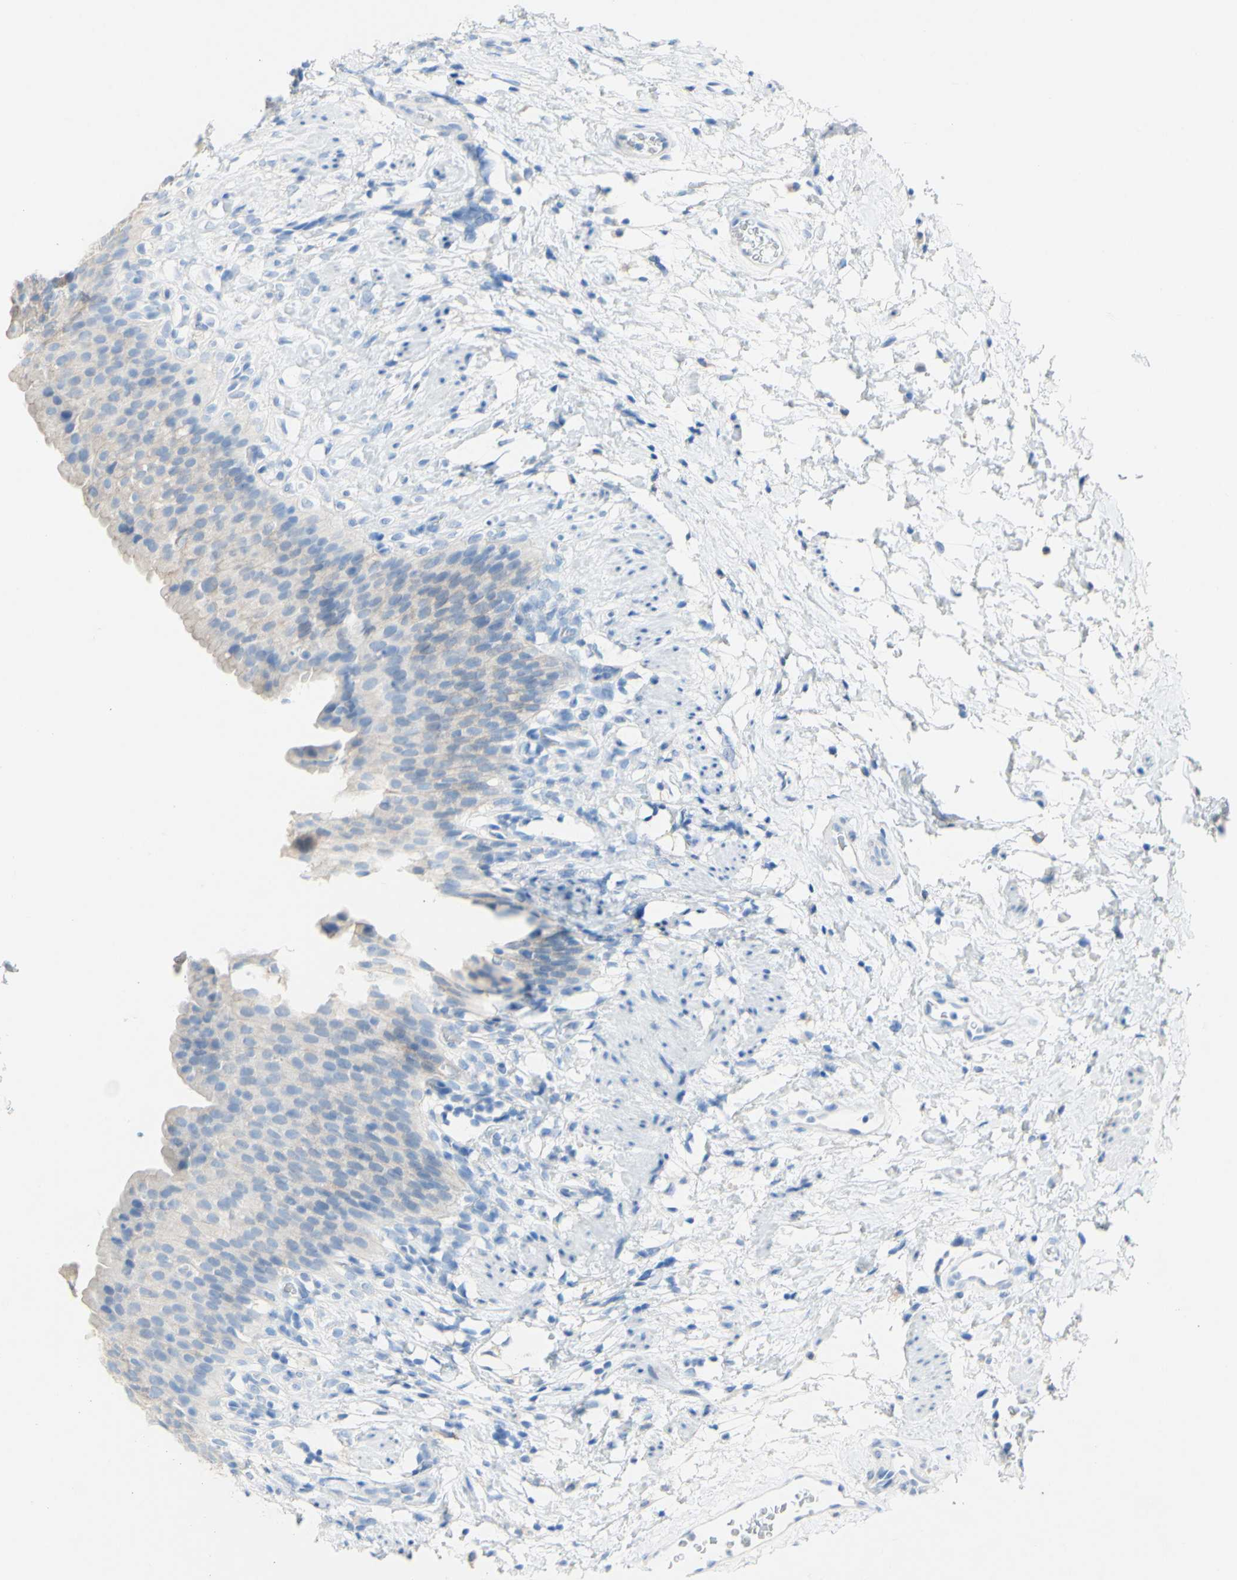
{"staining": {"intensity": "weak", "quantity": "25%-75%", "location": "cytoplasmic/membranous"}, "tissue": "urinary bladder", "cell_type": "Urothelial cells", "image_type": "normal", "snomed": [{"axis": "morphology", "description": "Normal tissue, NOS"}, {"axis": "topography", "description": "Urinary bladder"}], "caption": "A brown stain highlights weak cytoplasmic/membranous positivity of a protein in urothelial cells of benign urinary bladder.", "gene": "DSC2", "patient": {"sex": "female", "age": 79}}